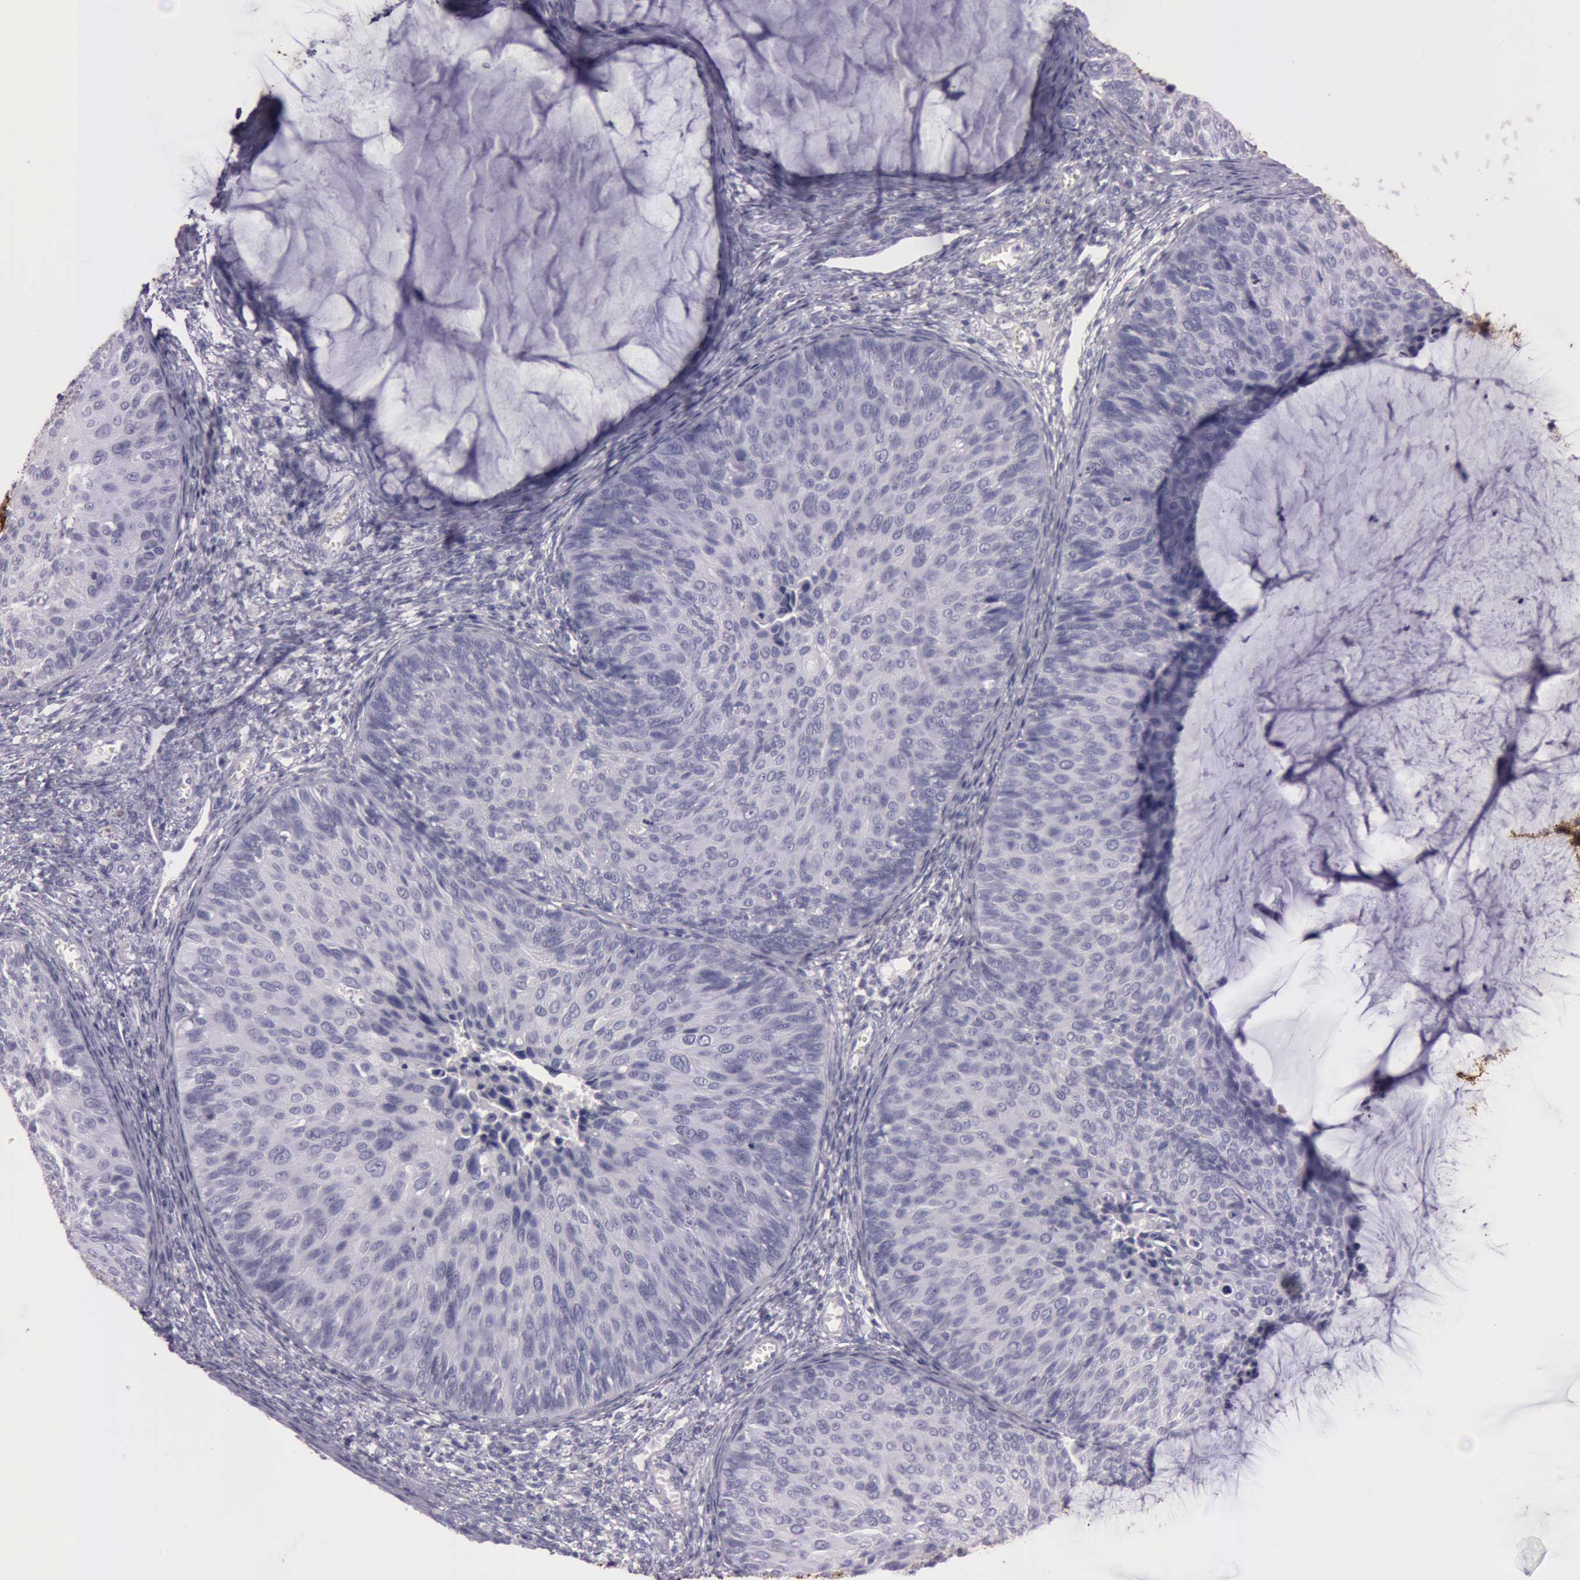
{"staining": {"intensity": "negative", "quantity": "none", "location": "none"}, "tissue": "cervical cancer", "cell_type": "Tumor cells", "image_type": "cancer", "snomed": [{"axis": "morphology", "description": "Squamous cell carcinoma, NOS"}, {"axis": "topography", "description": "Cervix"}], "caption": "Human squamous cell carcinoma (cervical) stained for a protein using immunohistochemistry (IHC) demonstrates no positivity in tumor cells.", "gene": "S100A7", "patient": {"sex": "female", "age": 36}}